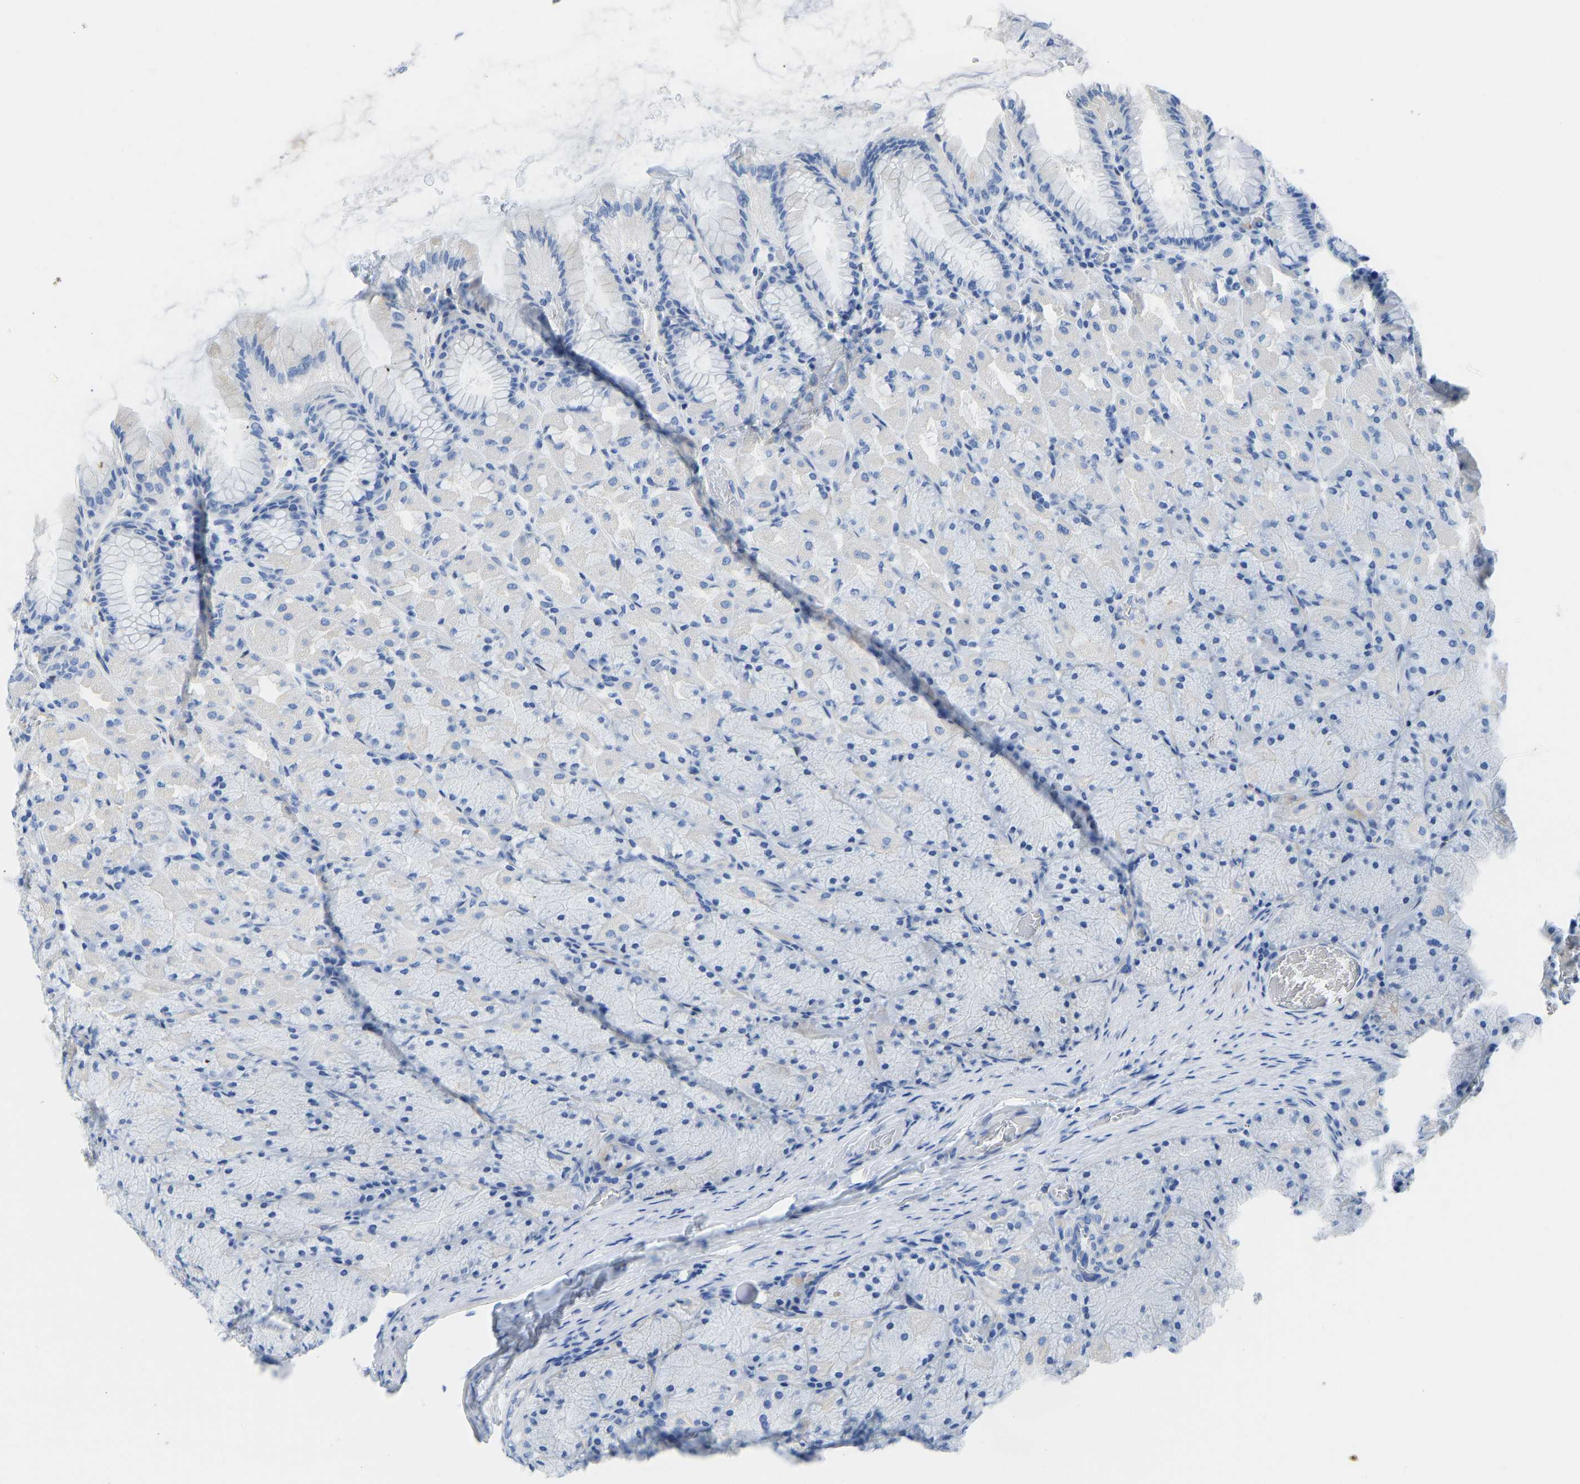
{"staining": {"intensity": "negative", "quantity": "none", "location": "none"}, "tissue": "stomach", "cell_type": "Glandular cells", "image_type": "normal", "snomed": [{"axis": "morphology", "description": "Normal tissue, NOS"}, {"axis": "topography", "description": "Stomach, upper"}], "caption": "Immunohistochemical staining of normal human stomach reveals no significant expression in glandular cells. (Stains: DAB immunohistochemistry (IHC) with hematoxylin counter stain, Microscopy: brightfield microscopy at high magnification).", "gene": "NKAIN3", "patient": {"sex": "female", "age": 56}}